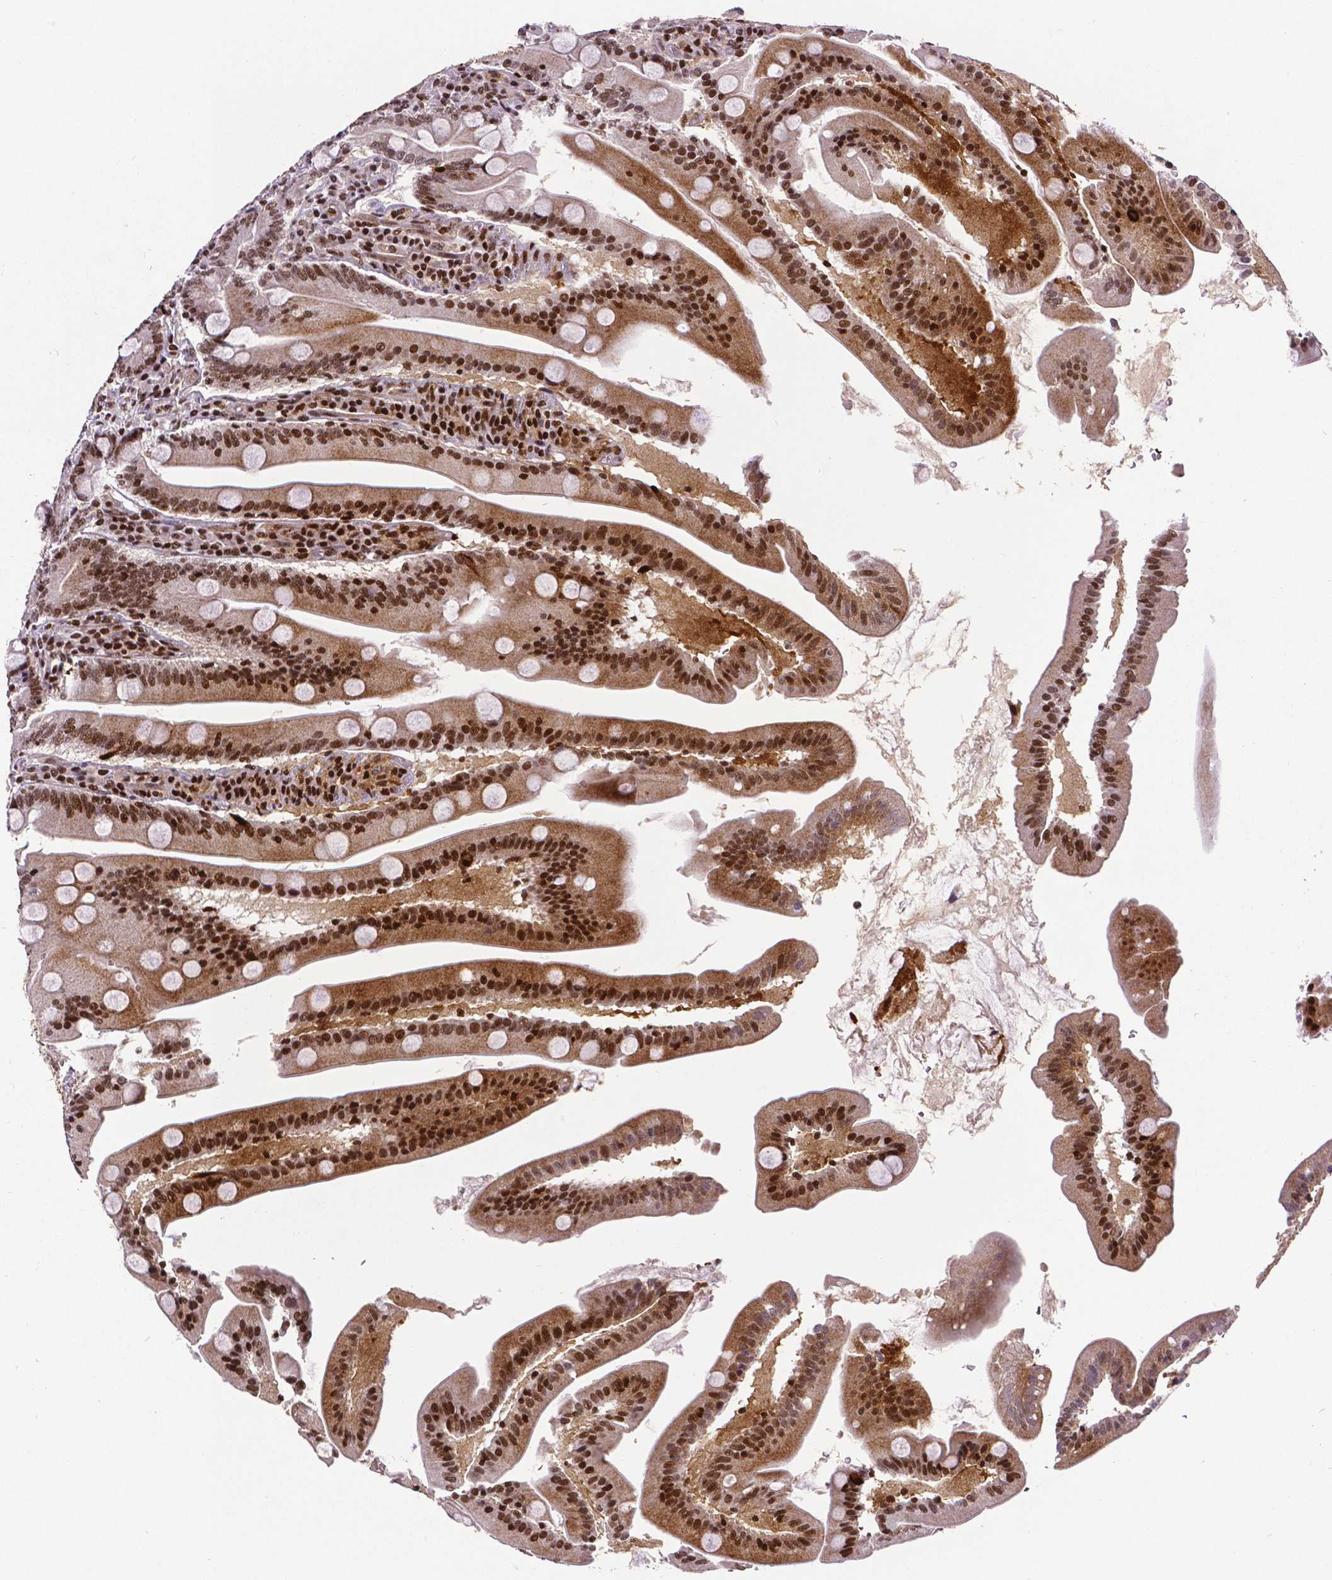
{"staining": {"intensity": "strong", "quantity": ">75%", "location": "cytoplasmic/membranous,nuclear"}, "tissue": "small intestine", "cell_type": "Glandular cells", "image_type": "normal", "snomed": [{"axis": "morphology", "description": "Normal tissue, NOS"}, {"axis": "topography", "description": "Small intestine"}], "caption": "Strong cytoplasmic/membranous,nuclear positivity is identified in approximately >75% of glandular cells in unremarkable small intestine.", "gene": "CTCF", "patient": {"sex": "male", "age": 37}}